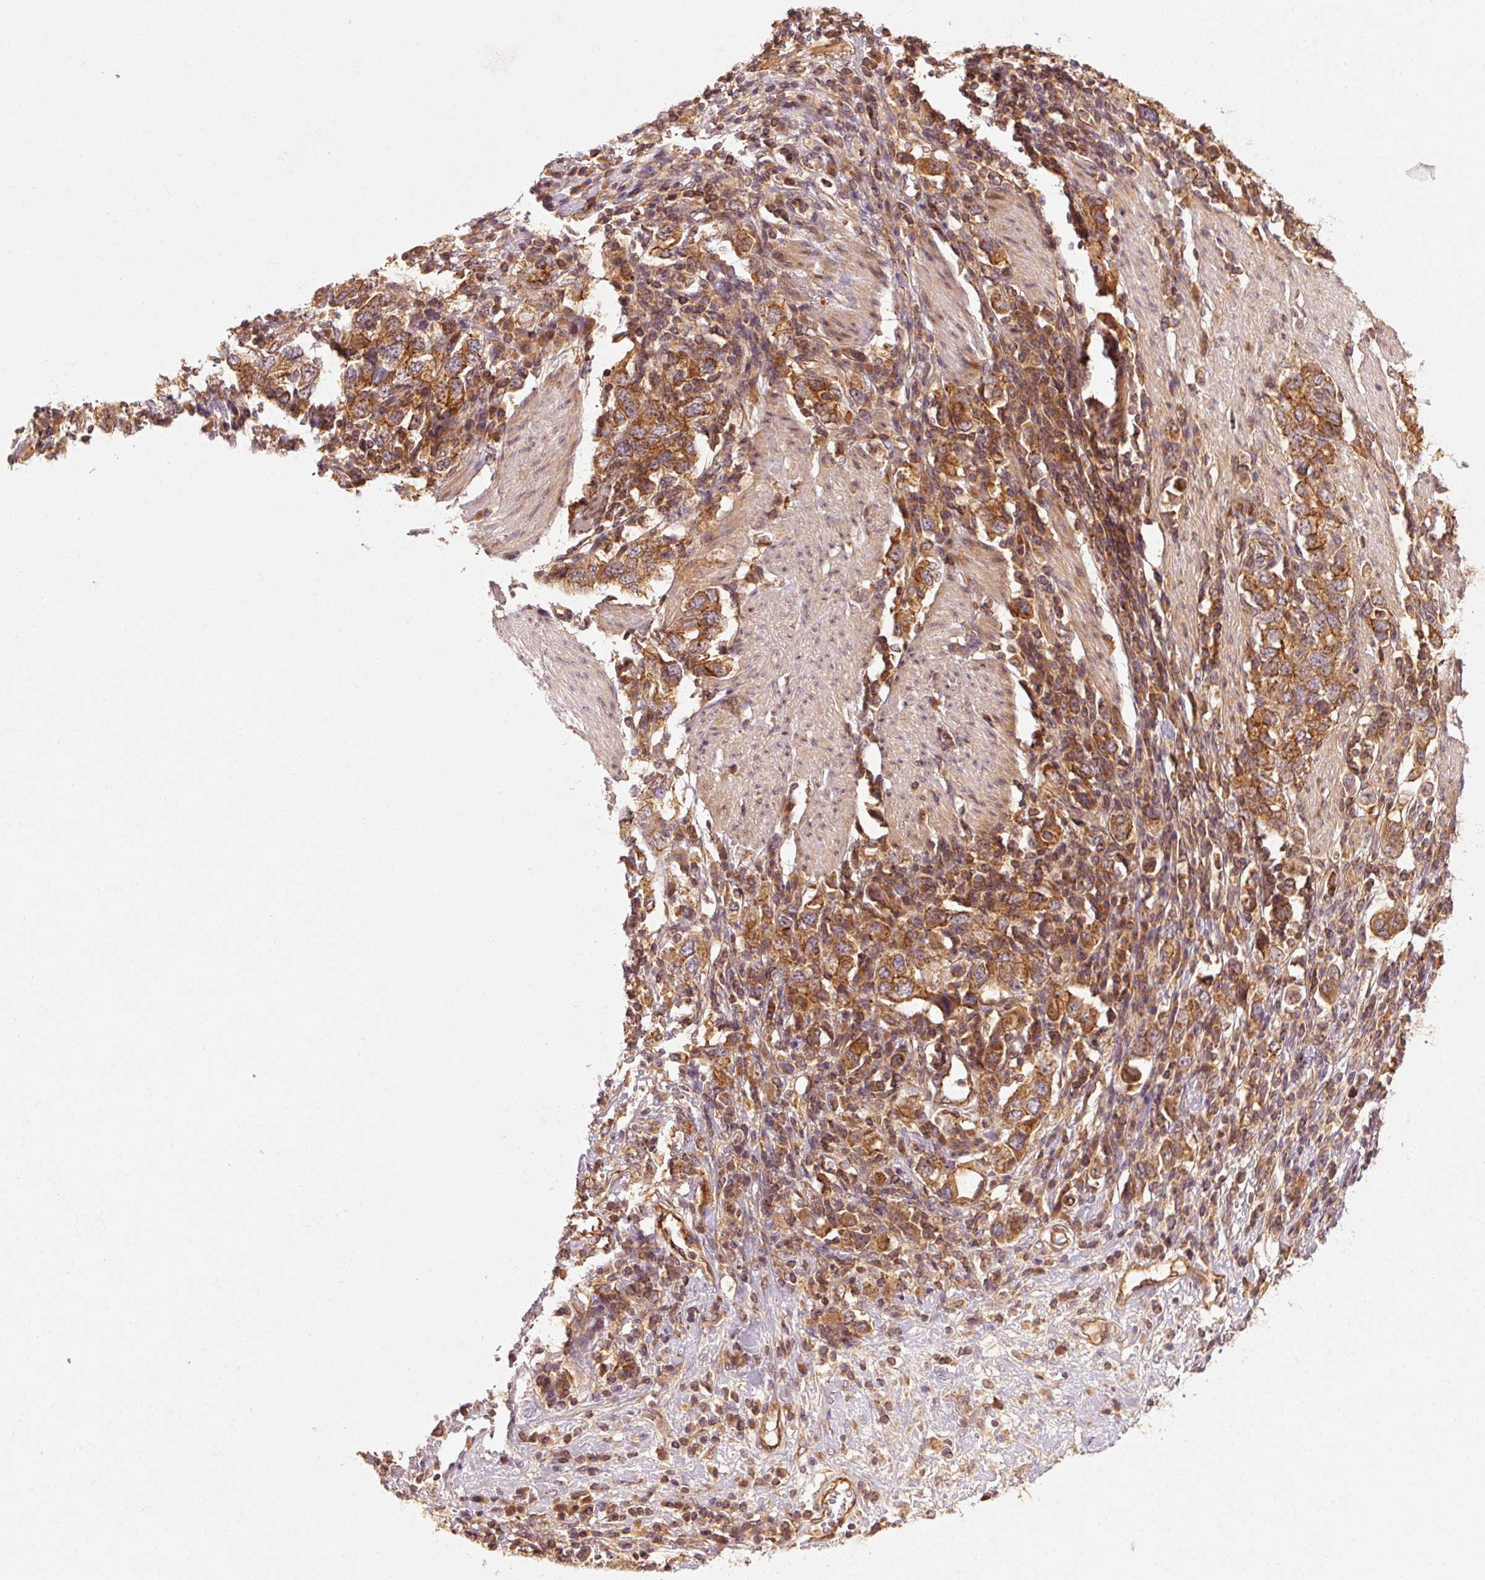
{"staining": {"intensity": "moderate", "quantity": ">75%", "location": "cytoplasmic/membranous"}, "tissue": "stomach cancer", "cell_type": "Tumor cells", "image_type": "cancer", "snomed": [{"axis": "morphology", "description": "Adenocarcinoma, NOS"}, {"axis": "topography", "description": "Stomach, upper"}, {"axis": "topography", "description": "Stomach"}], "caption": "Immunohistochemistry of stomach cancer (adenocarcinoma) reveals medium levels of moderate cytoplasmic/membranous expression in about >75% of tumor cells.", "gene": "CTNNA1", "patient": {"sex": "male", "age": 62}}